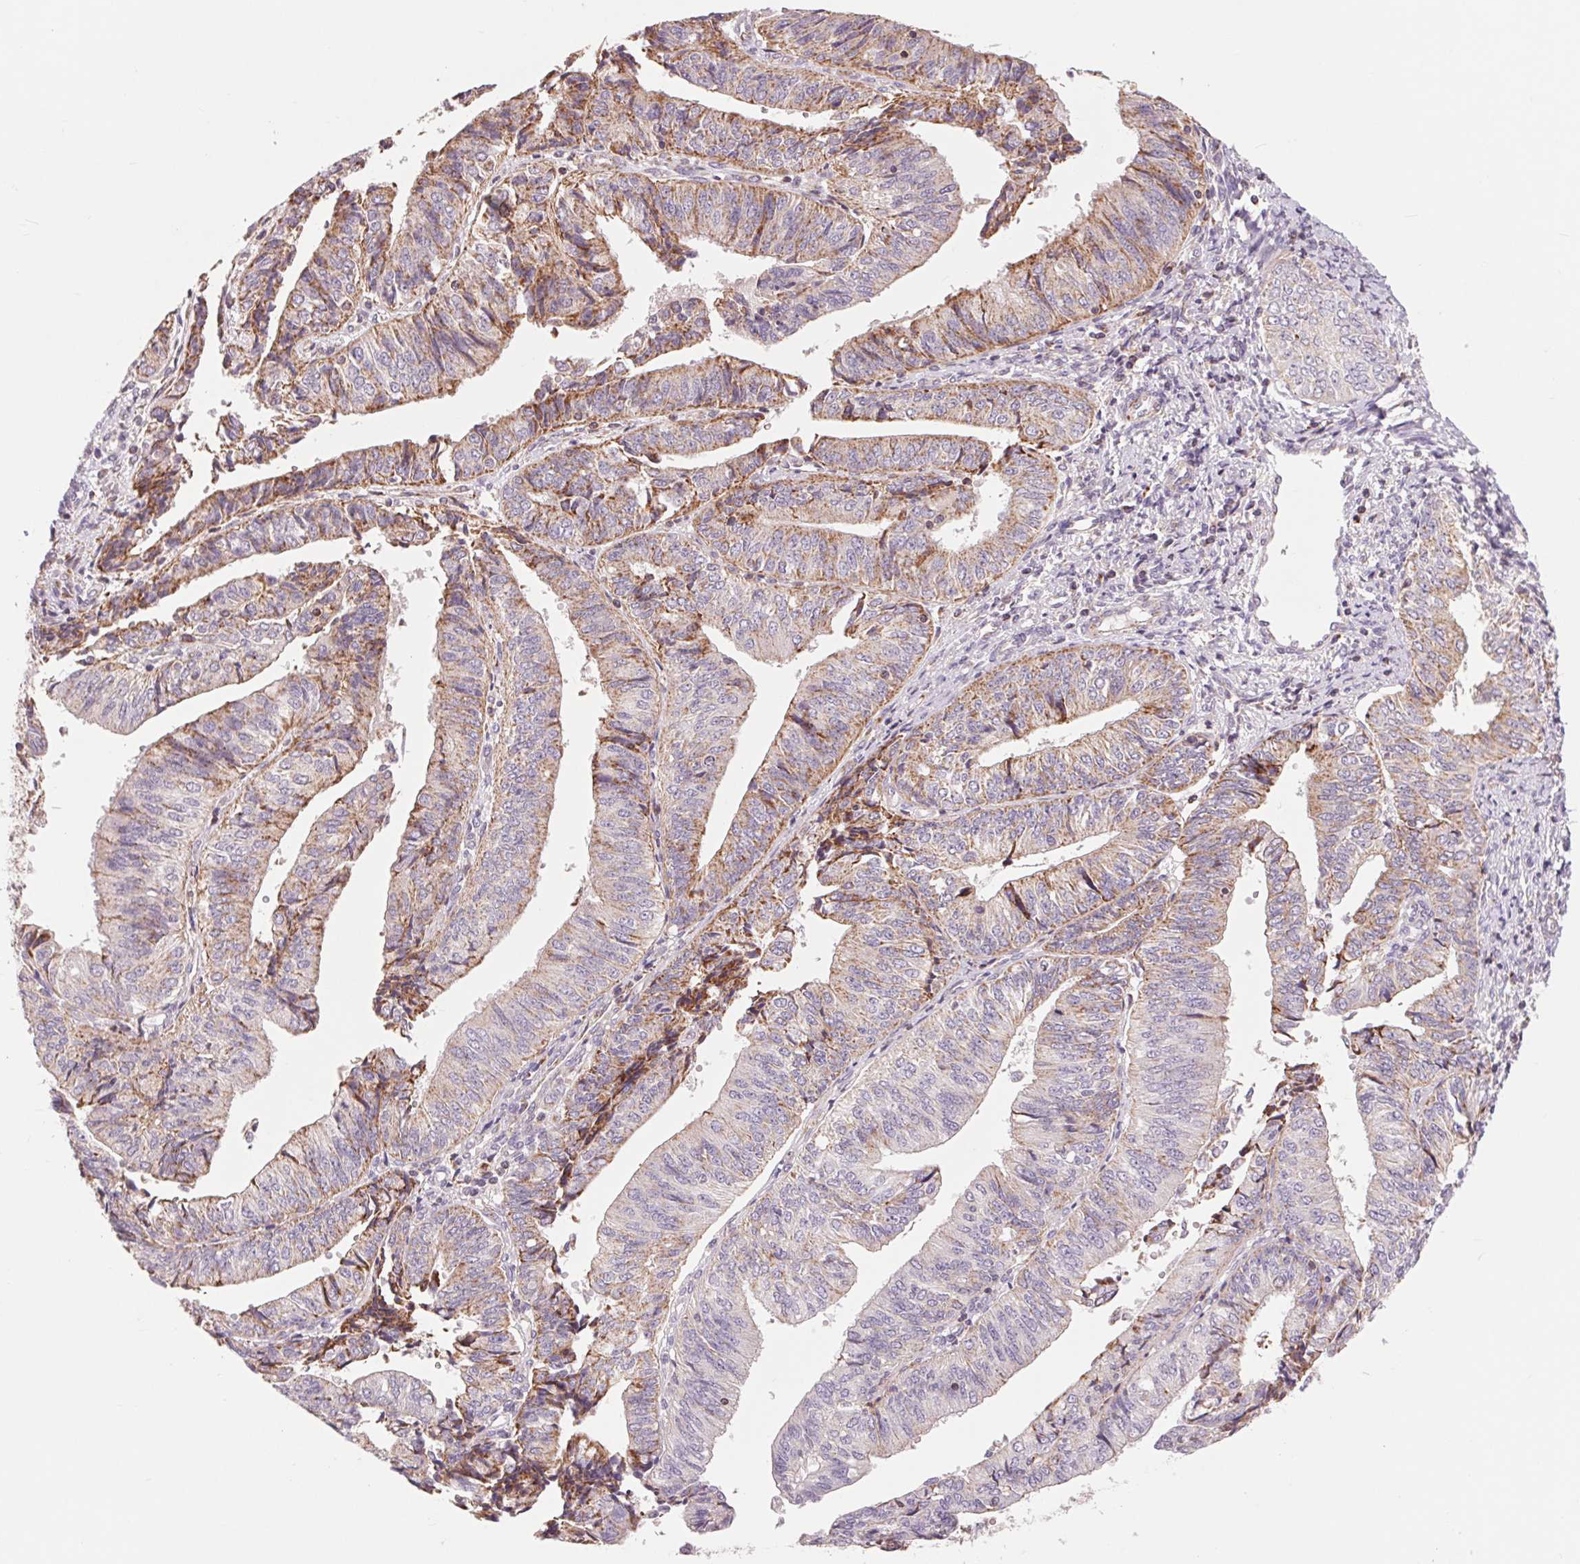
{"staining": {"intensity": "moderate", "quantity": ">75%", "location": "cytoplasmic/membranous"}, "tissue": "endometrial cancer", "cell_type": "Tumor cells", "image_type": "cancer", "snomed": [{"axis": "morphology", "description": "Adenocarcinoma, NOS"}, {"axis": "topography", "description": "Endometrium"}], "caption": "Immunohistochemical staining of endometrial cancer (adenocarcinoma) exhibits medium levels of moderate cytoplasmic/membranous protein expression in about >75% of tumor cells.", "gene": "COX6A1", "patient": {"sex": "female", "age": 58}}